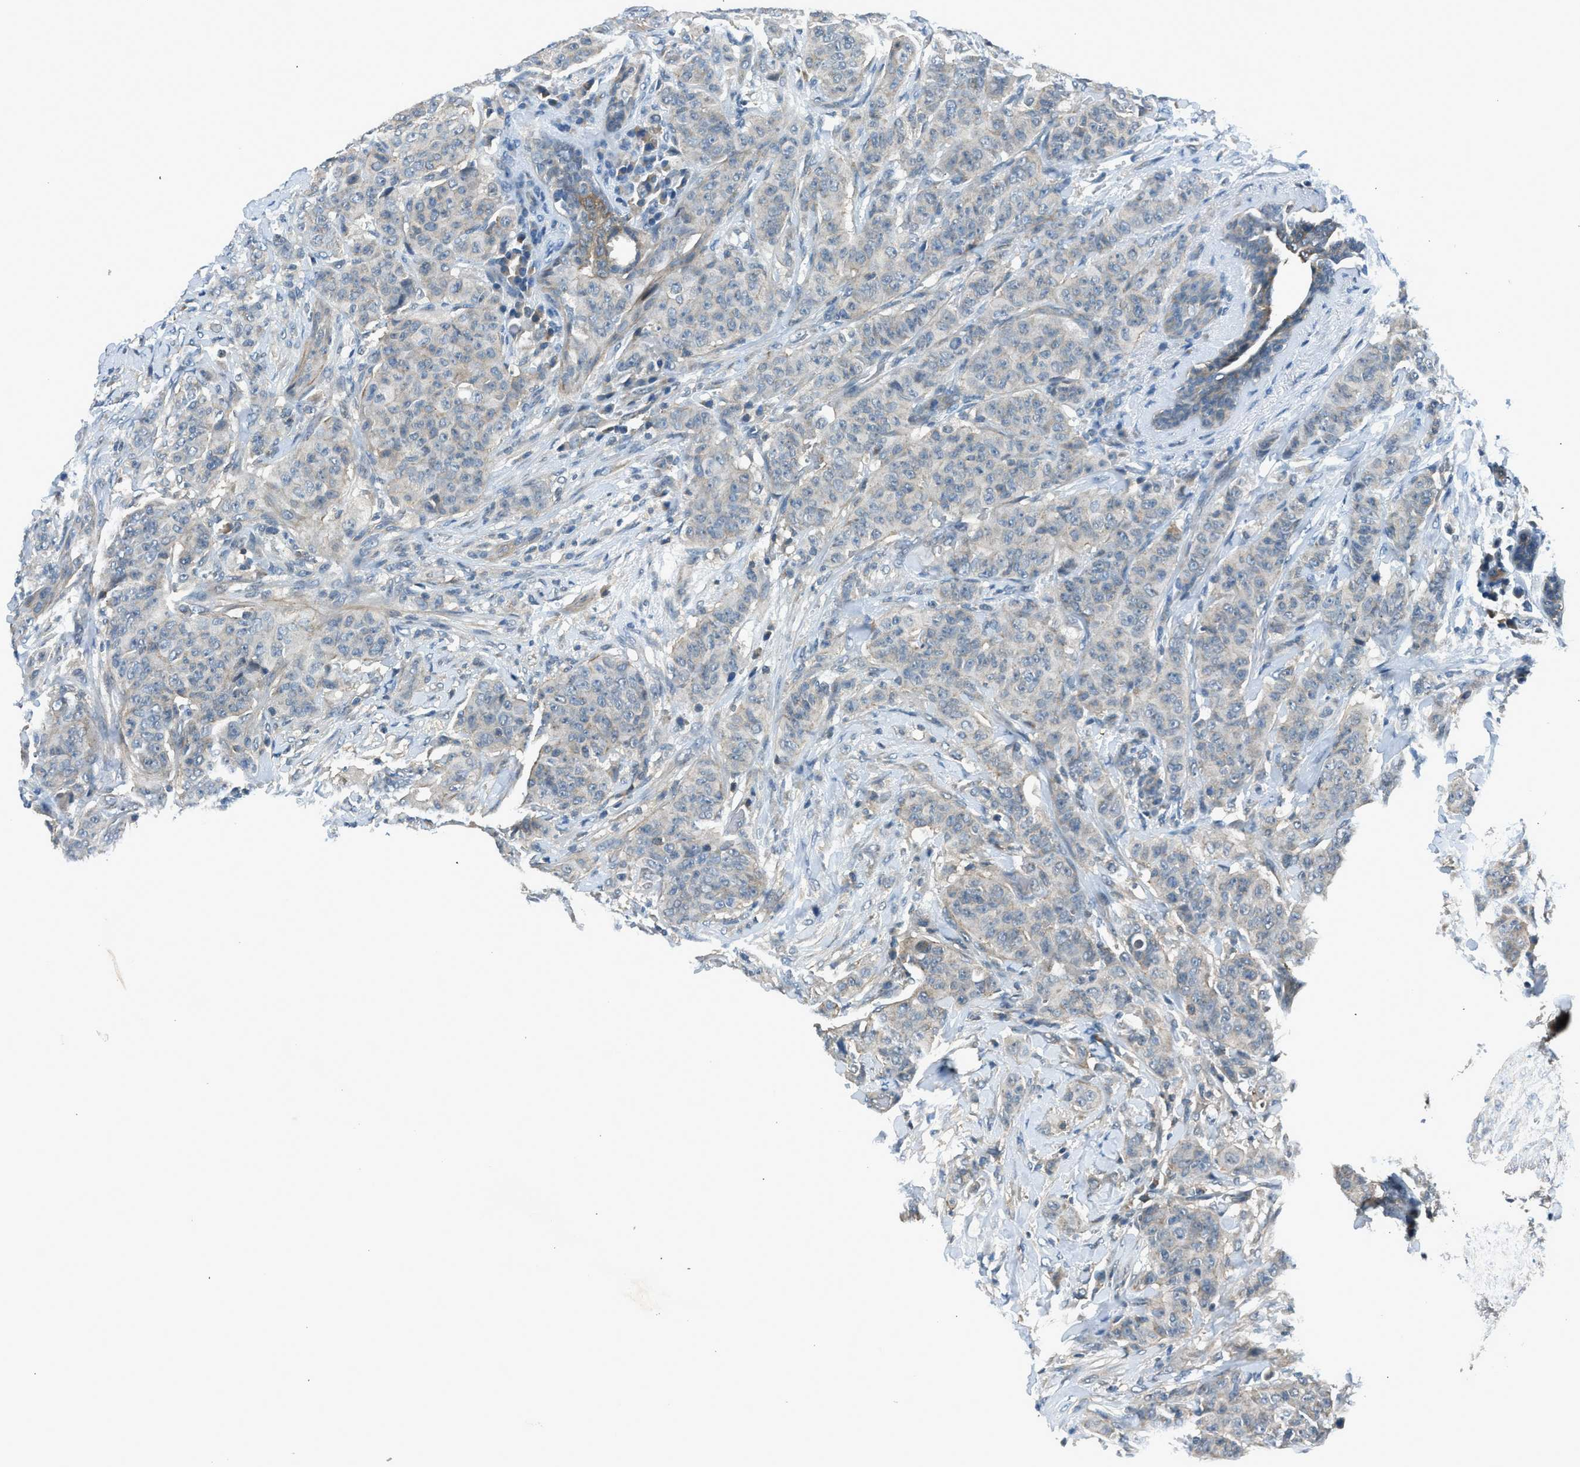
{"staining": {"intensity": "weak", "quantity": "<25%", "location": "cytoplasmic/membranous"}, "tissue": "breast cancer", "cell_type": "Tumor cells", "image_type": "cancer", "snomed": [{"axis": "morphology", "description": "Normal tissue, NOS"}, {"axis": "morphology", "description": "Duct carcinoma"}, {"axis": "topography", "description": "Breast"}], "caption": "Immunohistochemistry (IHC) histopathology image of neoplastic tissue: breast cancer (infiltrating ductal carcinoma) stained with DAB (3,3'-diaminobenzidine) shows no significant protein expression in tumor cells. The staining is performed using DAB brown chromogen with nuclei counter-stained in using hematoxylin.", "gene": "LMLN", "patient": {"sex": "female", "age": 40}}